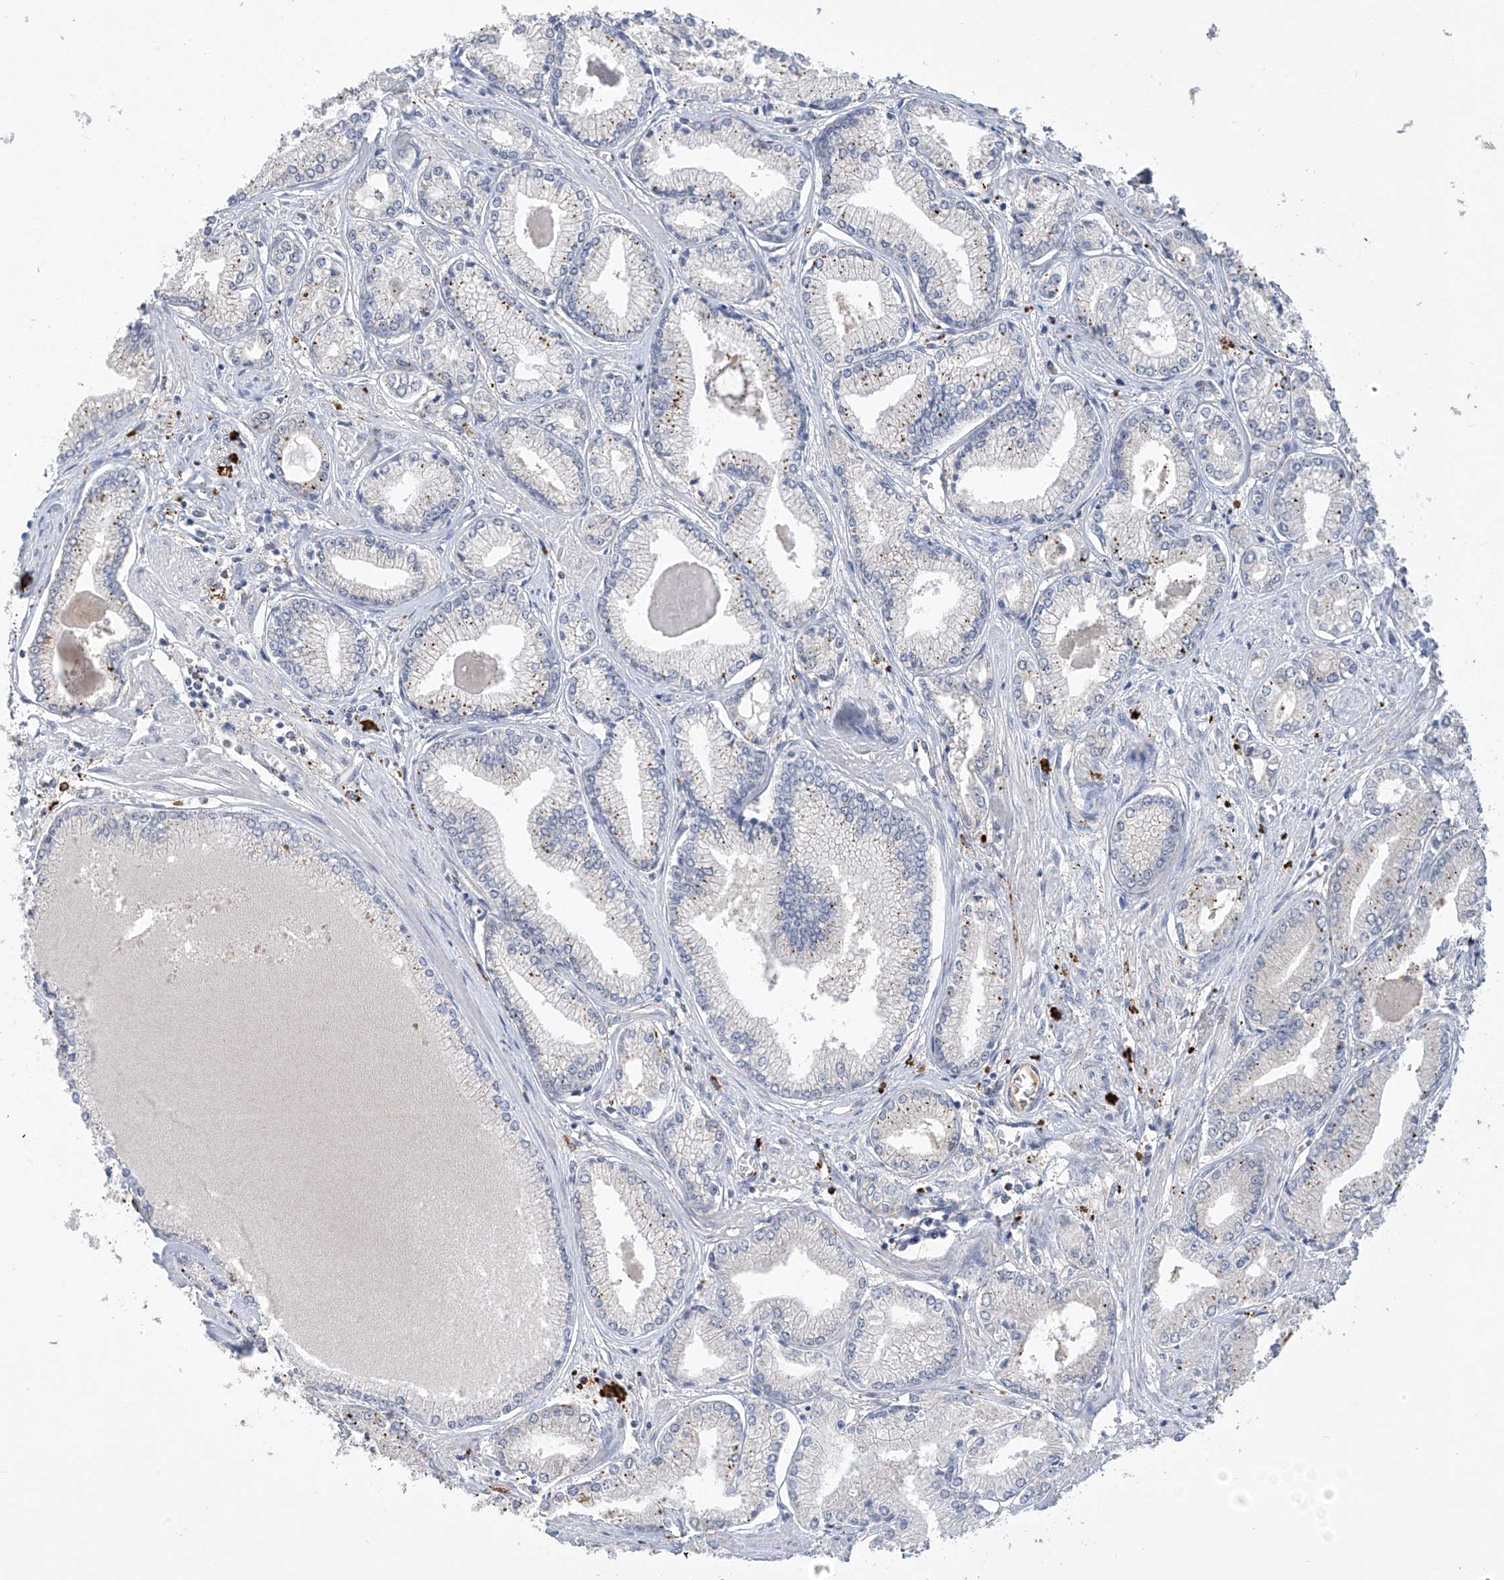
{"staining": {"intensity": "negative", "quantity": "none", "location": "none"}, "tissue": "prostate cancer", "cell_type": "Tumor cells", "image_type": "cancer", "snomed": [{"axis": "morphology", "description": "Adenocarcinoma, Low grade"}, {"axis": "topography", "description": "Prostate"}], "caption": "IHC micrograph of neoplastic tissue: prostate cancer stained with DAB shows no significant protein staining in tumor cells.", "gene": "OGT", "patient": {"sex": "male", "age": 60}}